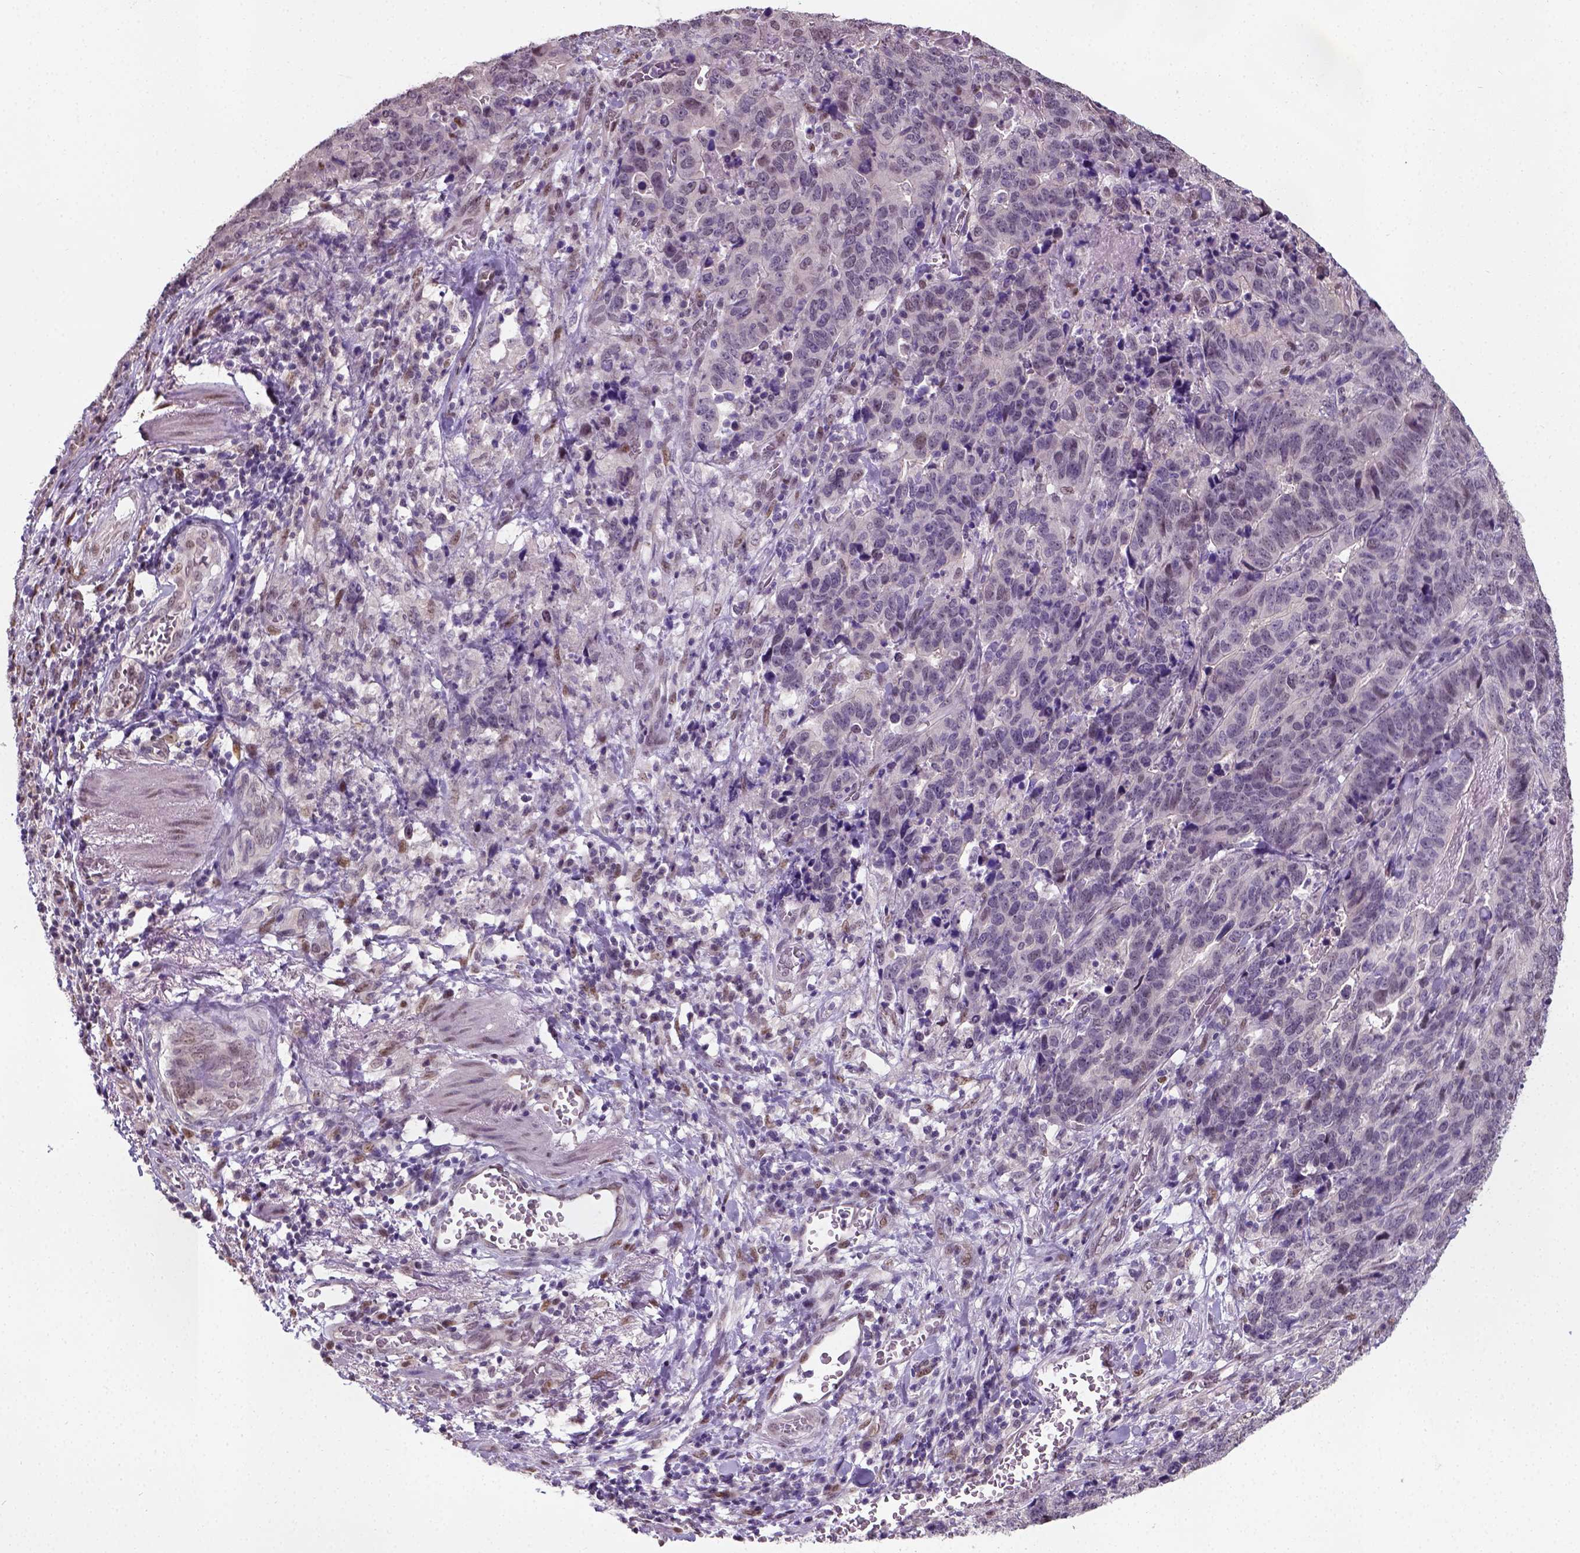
{"staining": {"intensity": "negative", "quantity": "none", "location": "none"}, "tissue": "stomach cancer", "cell_type": "Tumor cells", "image_type": "cancer", "snomed": [{"axis": "morphology", "description": "Adenocarcinoma, NOS"}, {"axis": "topography", "description": "Stomach, upper"}], "caption": "Histopathology image shows no significant protein positivity in tumor cells of stomach adenocarcinoma. (DAB (3,3'-diaminobenzidine) IHC visualized using brightfield microscopy, high magnification).", "gene": "C1orf112", "patient": {"sex": "female", "age": 67}}